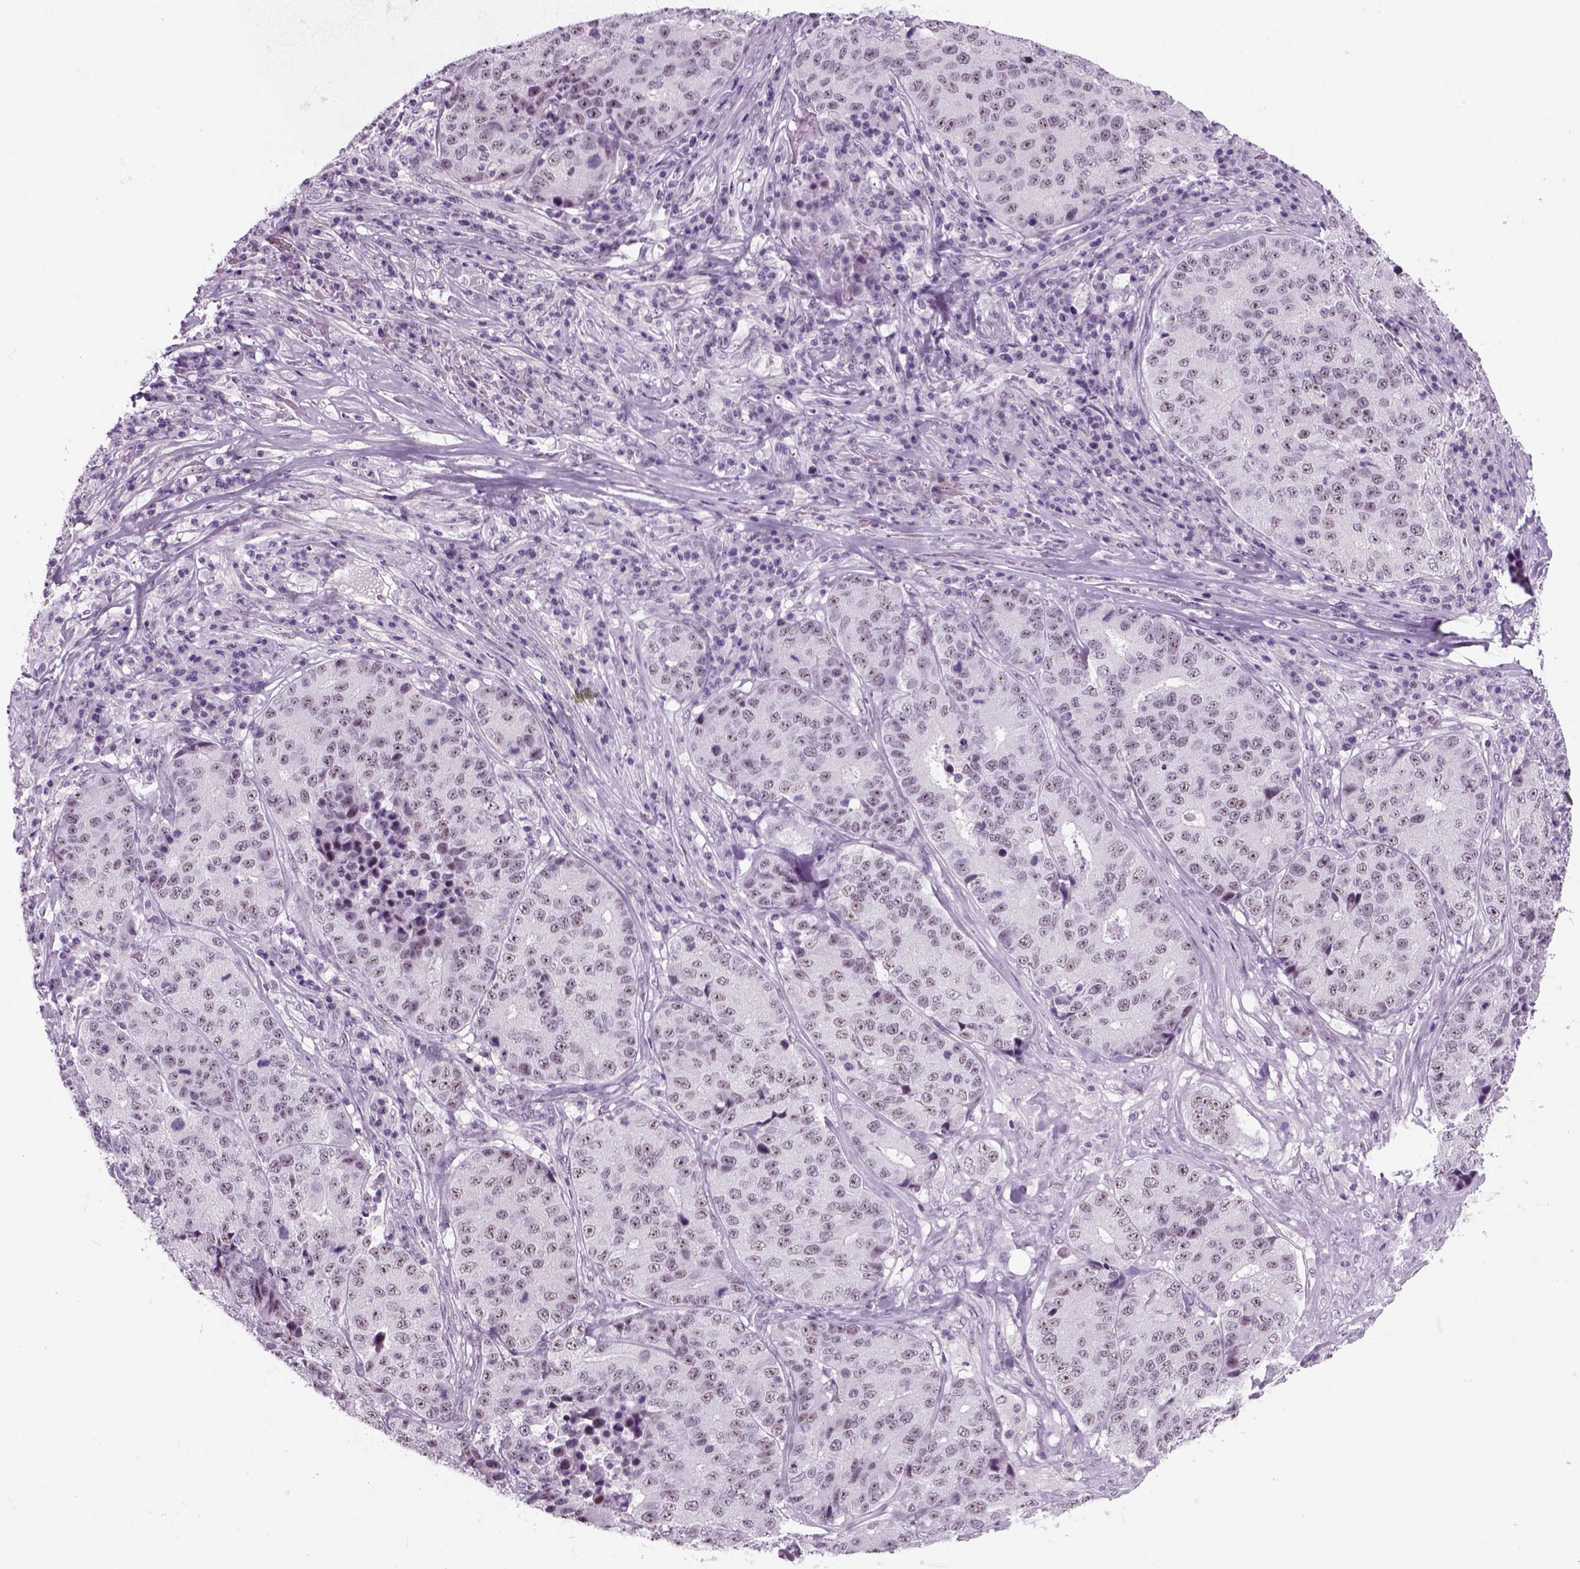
{"staining": {"intensity": "negative", "quantity": "none", "location": "none"}, "tissue": "stomach cancer", "cell_type": "Tumor cells", "image_type": "cancer", "snomed": [{"axis": "morphology", "description": "Adenocarcinoma, NOS"}, {"axis": "topography", "description": "Stomach"}], "caption": "Human stomach cancer stained for a protein using immunohistochemistry (IHC) displays no expression in tumor cells.", "gene": "ZNF865", "patient": {"sex": "male", "age": 71}}